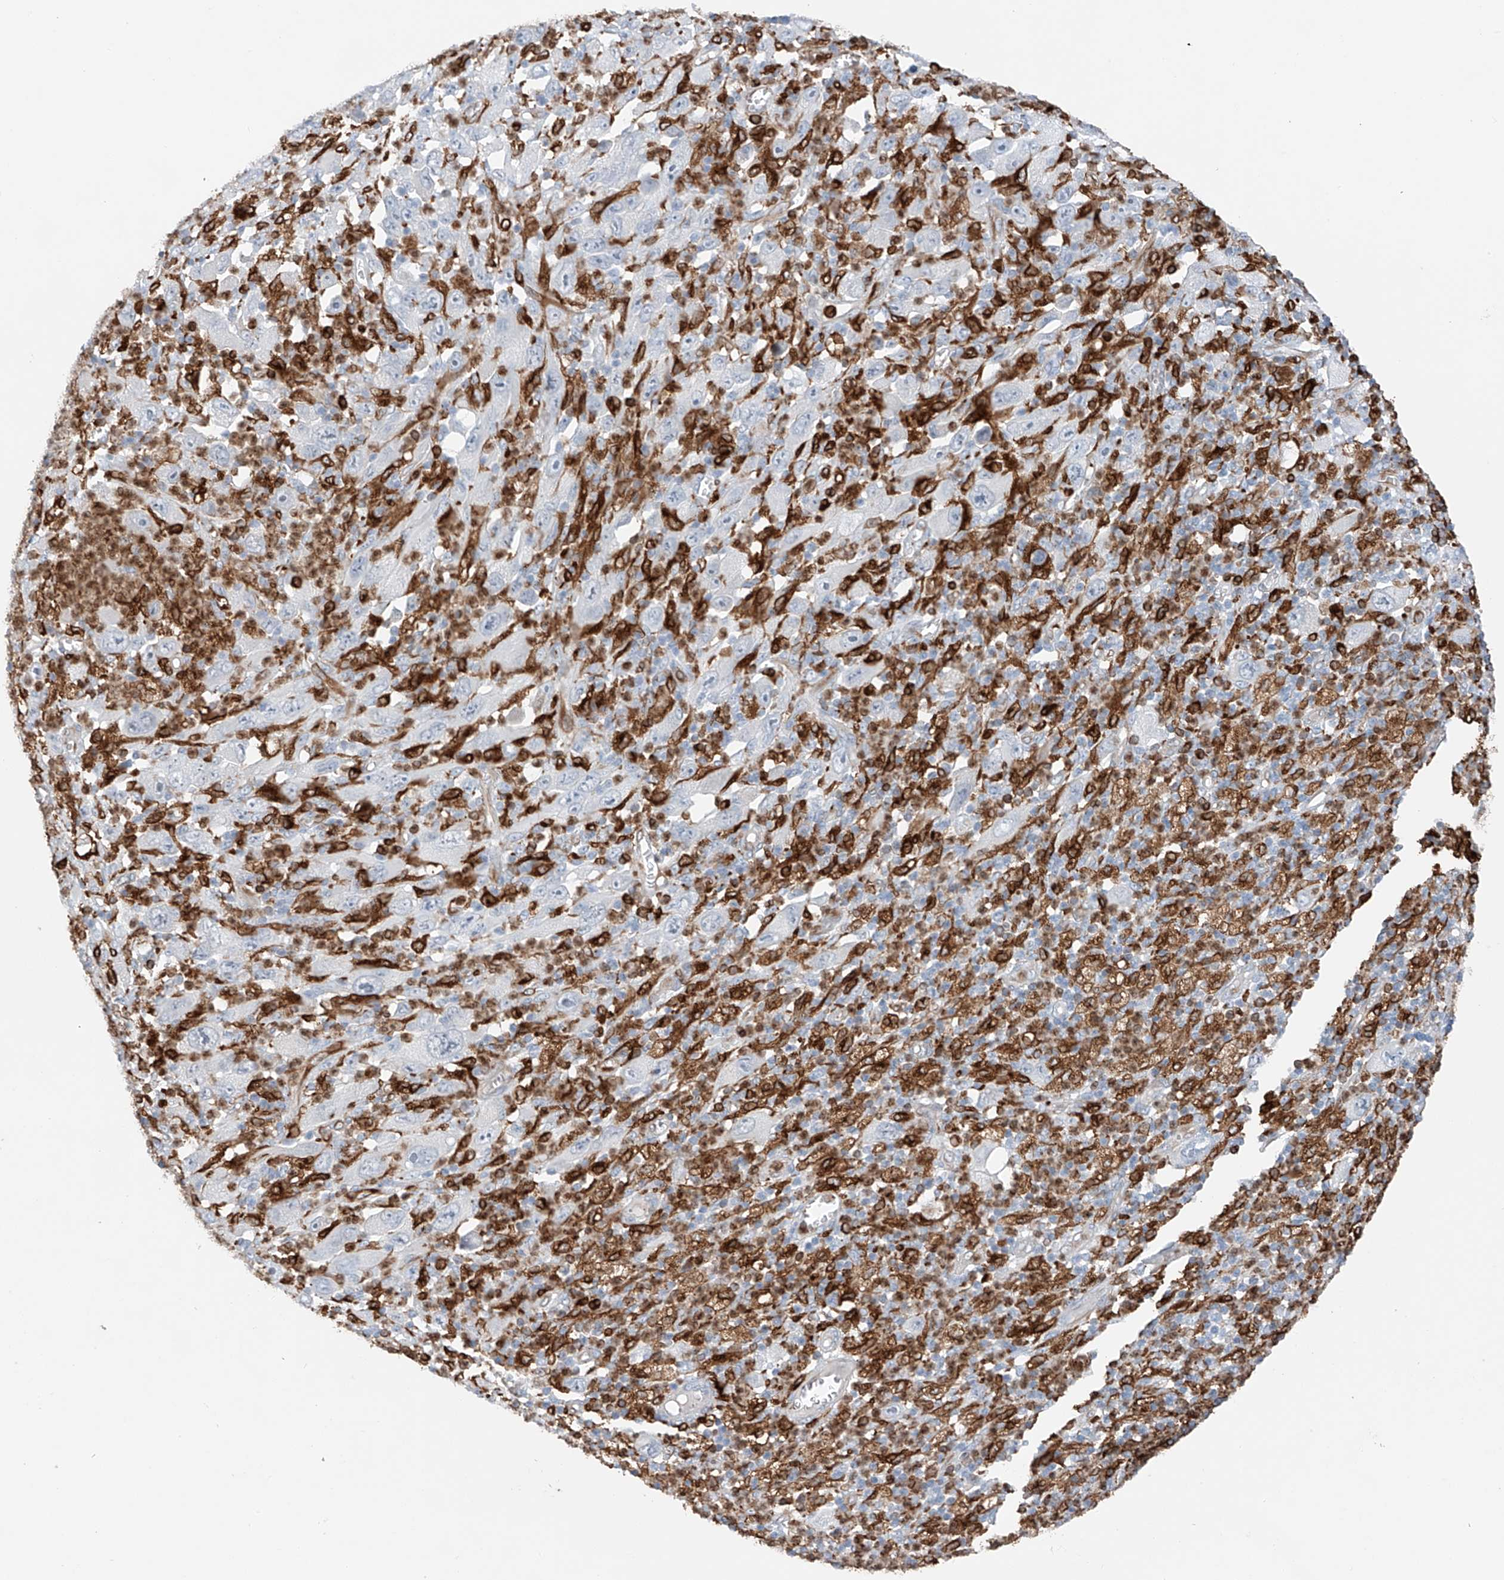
{"staining": {"intensity": "negative", "quantity": "none", "location": "none"}, "tissue": "melanoma", "cell_type": "Tumor cells", "image_type": "cancer", "snomed": [{"axis": "morphology", "description": "Malignant melanoma, Metastatic site"}, {"axis": "topography", "description": "Skin"}], "caption": "Immunohistochemical staining of melanoma reveals no significant expression in tumor cells.", "gene": "TBXAS1", "patient": {"sex": "female", "age": 56}}